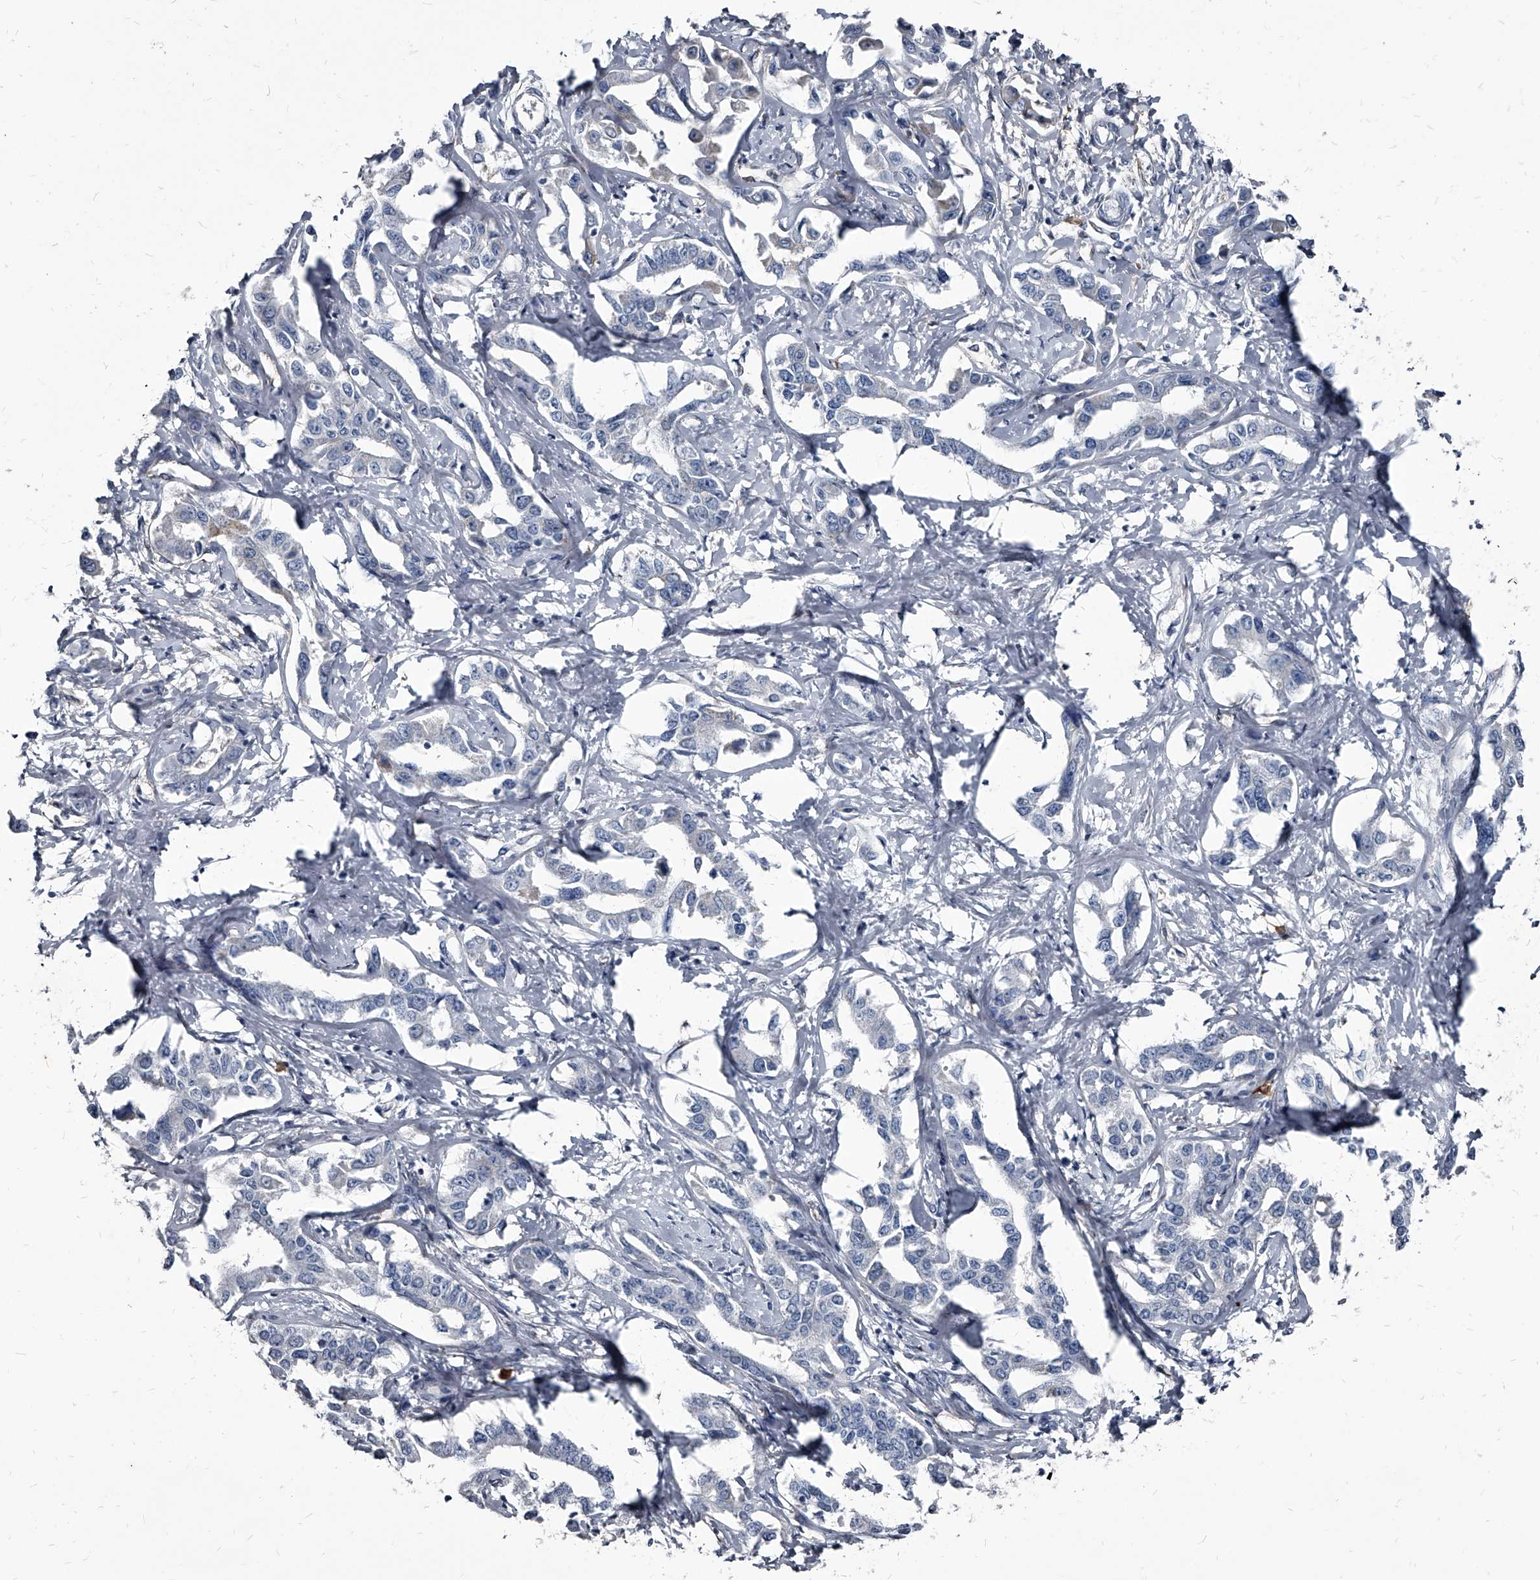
{"staining": {"intensity": "negative", "quantity": "none", "location": "none"}, "tissue": "liver cancer", "cell_type": "Tumor cells", "image_type": "cancer", "snomed": [{"axis": "morphology", "description": "Cholangiocarcinoma"}, {"axis": "topography", "description": "Liver"}], "caption": "Tumor cells are negative for protein expression in human liver cancer (cholangiocarcinoma).", "gene": "PGLYRP3", "patient": {"sex": "male", "age": 59}}